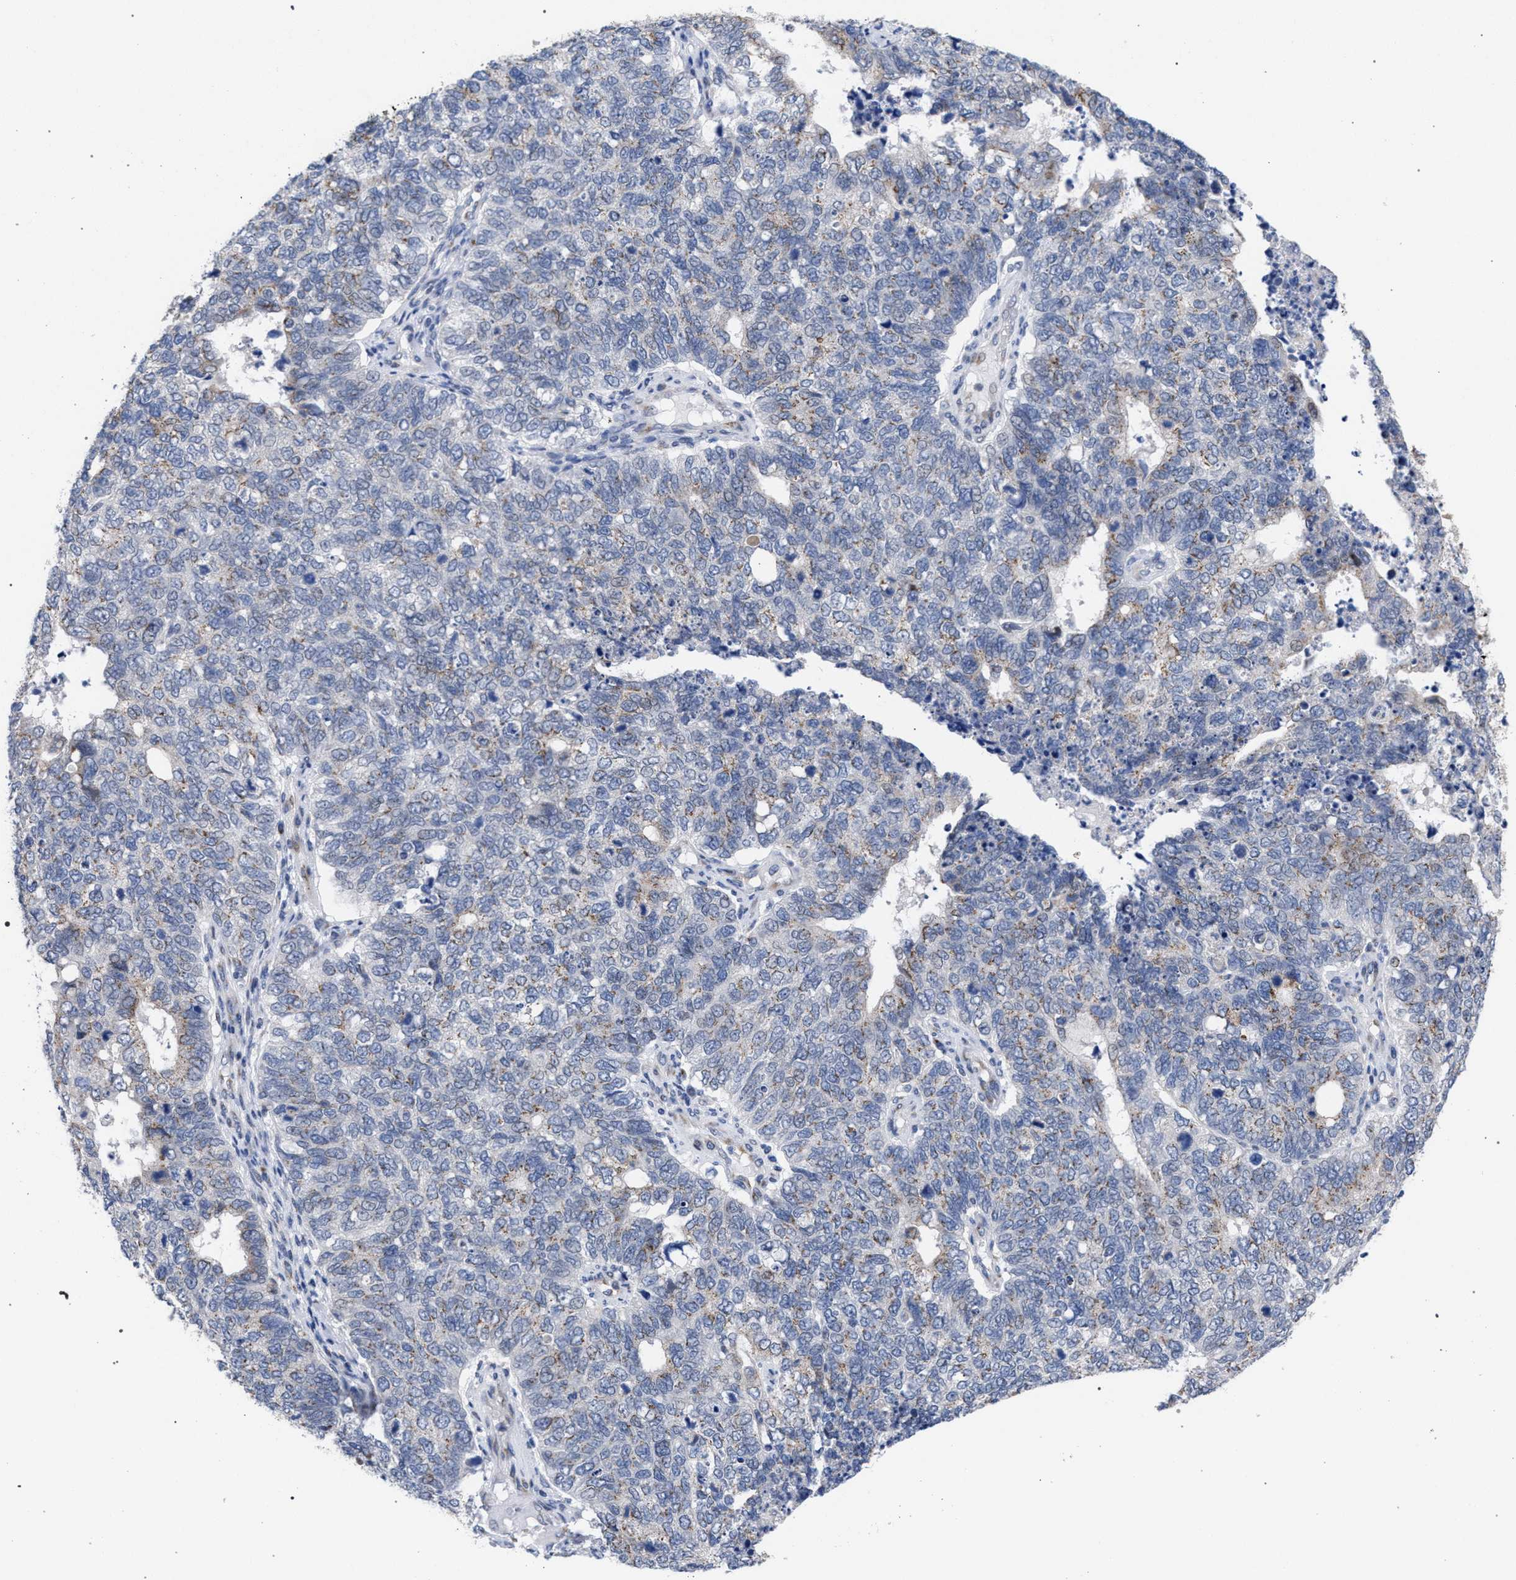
{"staining": {"intensity": "weak", "quantity": "25%-75%", "location": "cytoplasmic/membranous"}, "tissue": "cervical cancer", "cell_type": "Tumor cells", "image_type": "cancer", "snomed": [{"axis": "morphology", "description": "Squamous cell carcinoma, NOS"}, {"axis": "topography", "description": "Cervix"}], "caption": "This micrograph shows cervical squamous cell carcinoma stained with immunohistochemistry to label a protein in brown. The cytoplasmic/membranous of tumor cells show weak positivity for the protein. Nuclei are counter-stained blue.", "gene": "GOLGA2", "patient": {"sex": "female", "age": 63}}